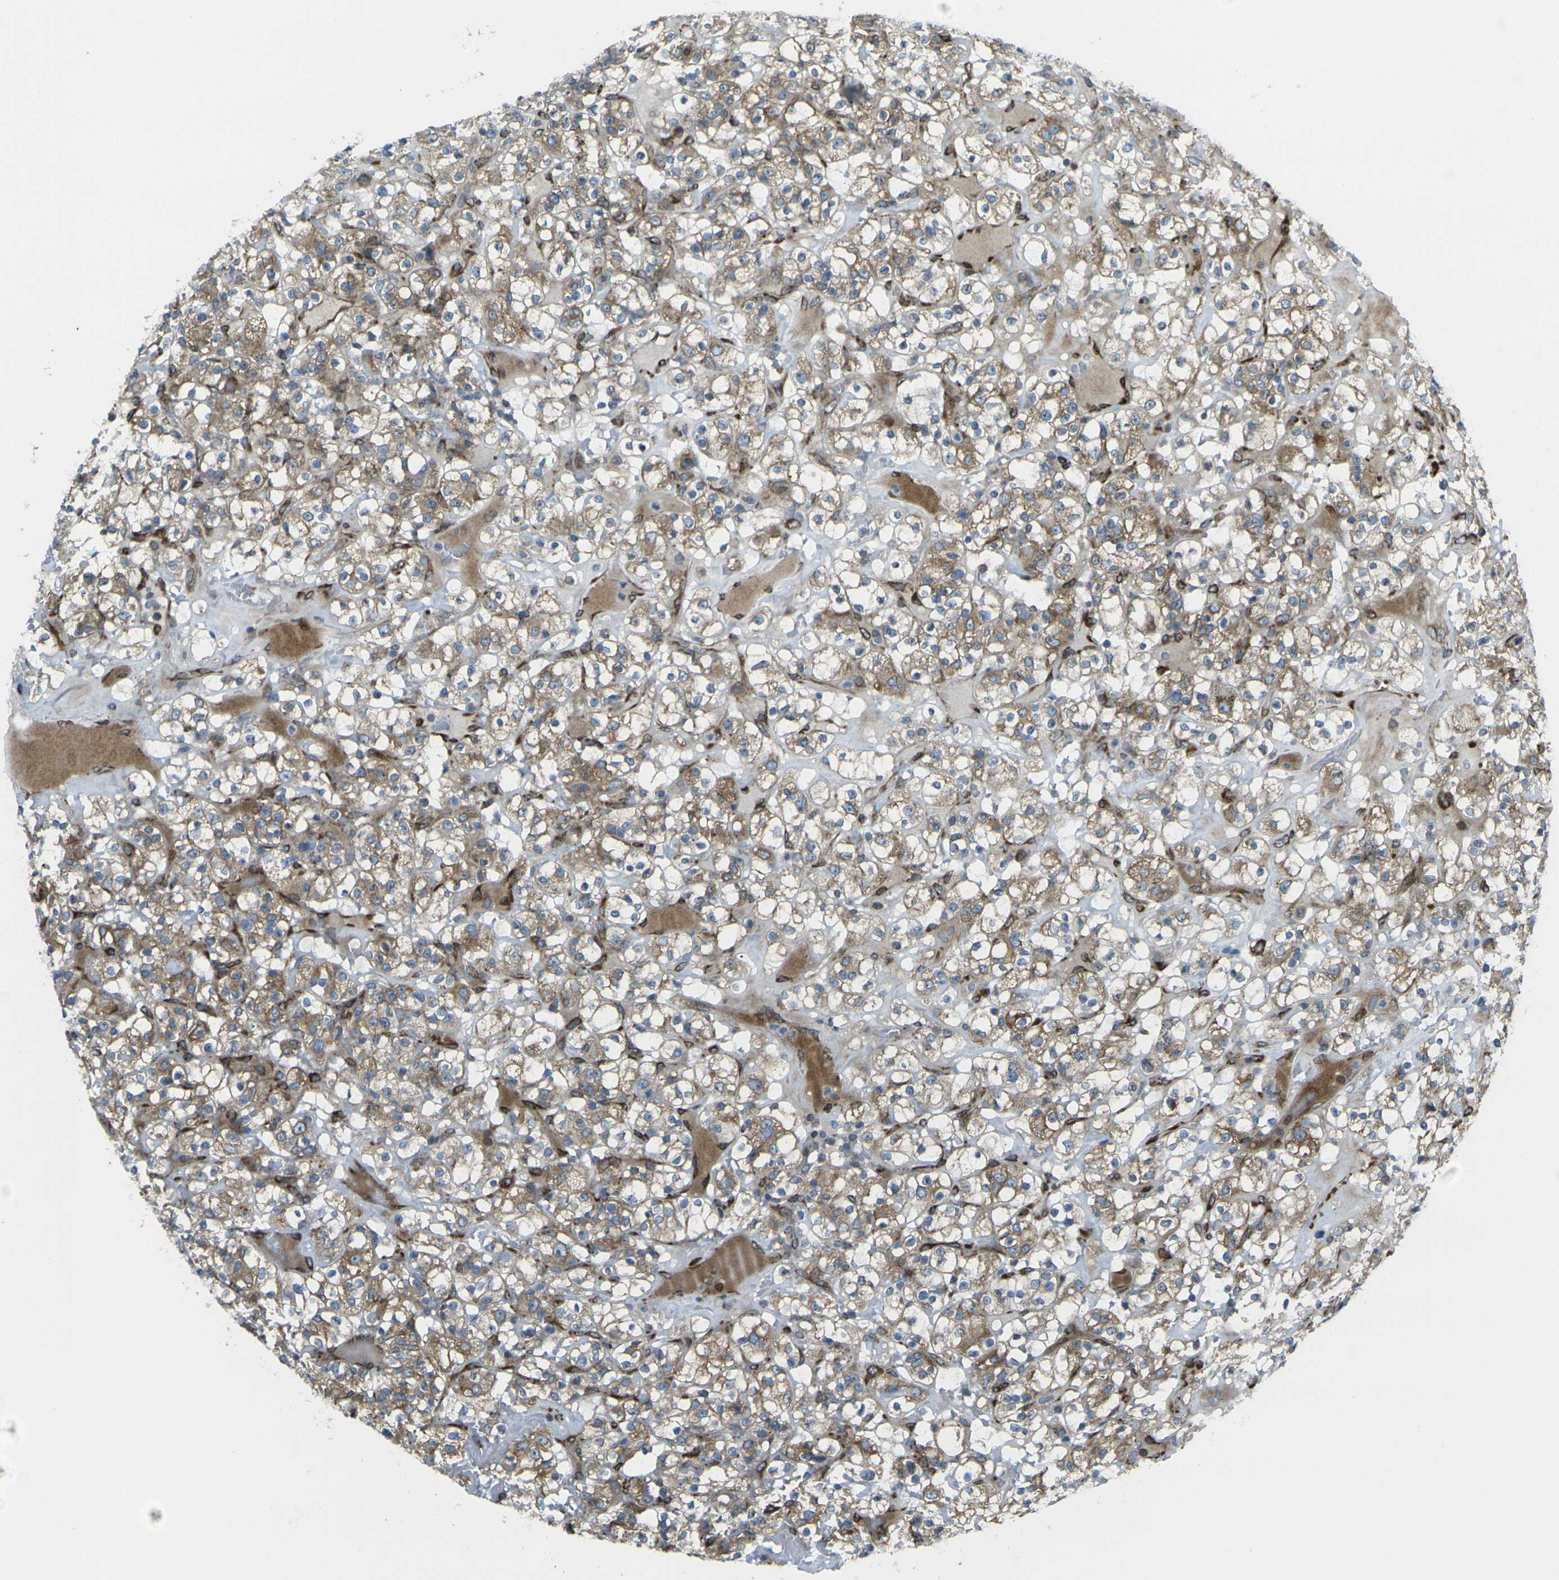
{"staining": {"intensity": "moderate", "quantity": ">75%", "location": "cytoplasmic/membranous"}, "tissue": "renal cancer", "cell_type": "Tumor cells", "image_type": "cancer", "snomed": [{"axis": "morphology", "description": "Normal tissue, NOS"}, {"axis": "morphology", "description": "Adenocarcinoma, NOS"}, {"axis": "topography", "description": "Kidney"}], "caption": "Immunohistochemical staining of human renal cancer (adenocarcinoma) shows medium levels of moderate cytoplasmic/membranous protein staining in about >75% of tumor cells.", "gene": "CELSR2", "patient": {"sex": "female", "age": 72}}